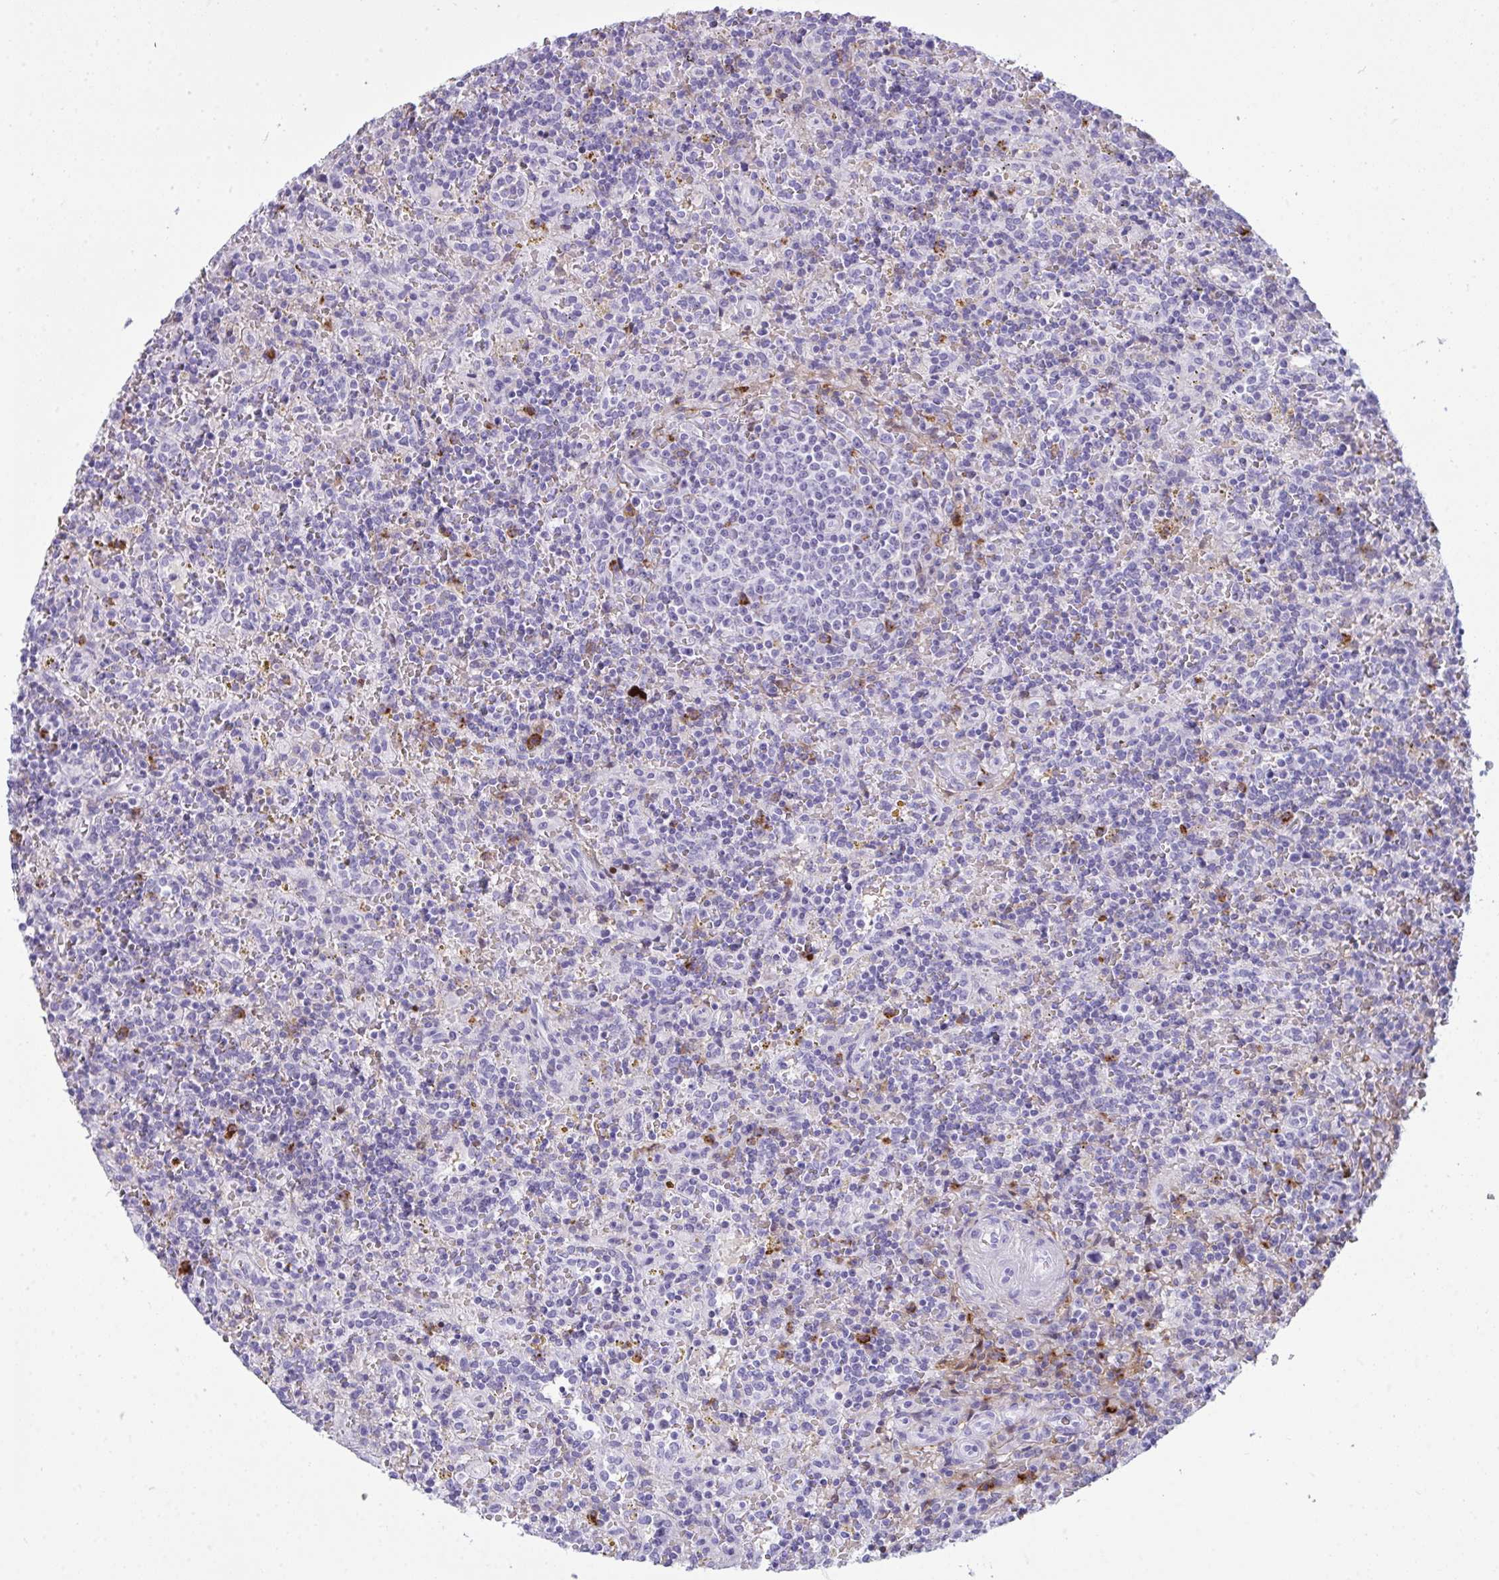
{"staining": {"intensity": "negative", "quantity": "none", "location": "none"}, "tissue": "lymphoma", "cell_type": "Tumor cells", "image_type": "cancer", "snomed": [{"axis": "morphology", "description": "Malignant lymphoma, non-Hodgkin's type, Low grade"}, {"axis": "topography", "description": "Spleen"}], "caption": "Human lymphoma stained for a protein using immunohistochemistry exhibits no staining in tumor cells.", "gene": "ARHGAP42", "patient": {"sex": "male", "age": 67}}